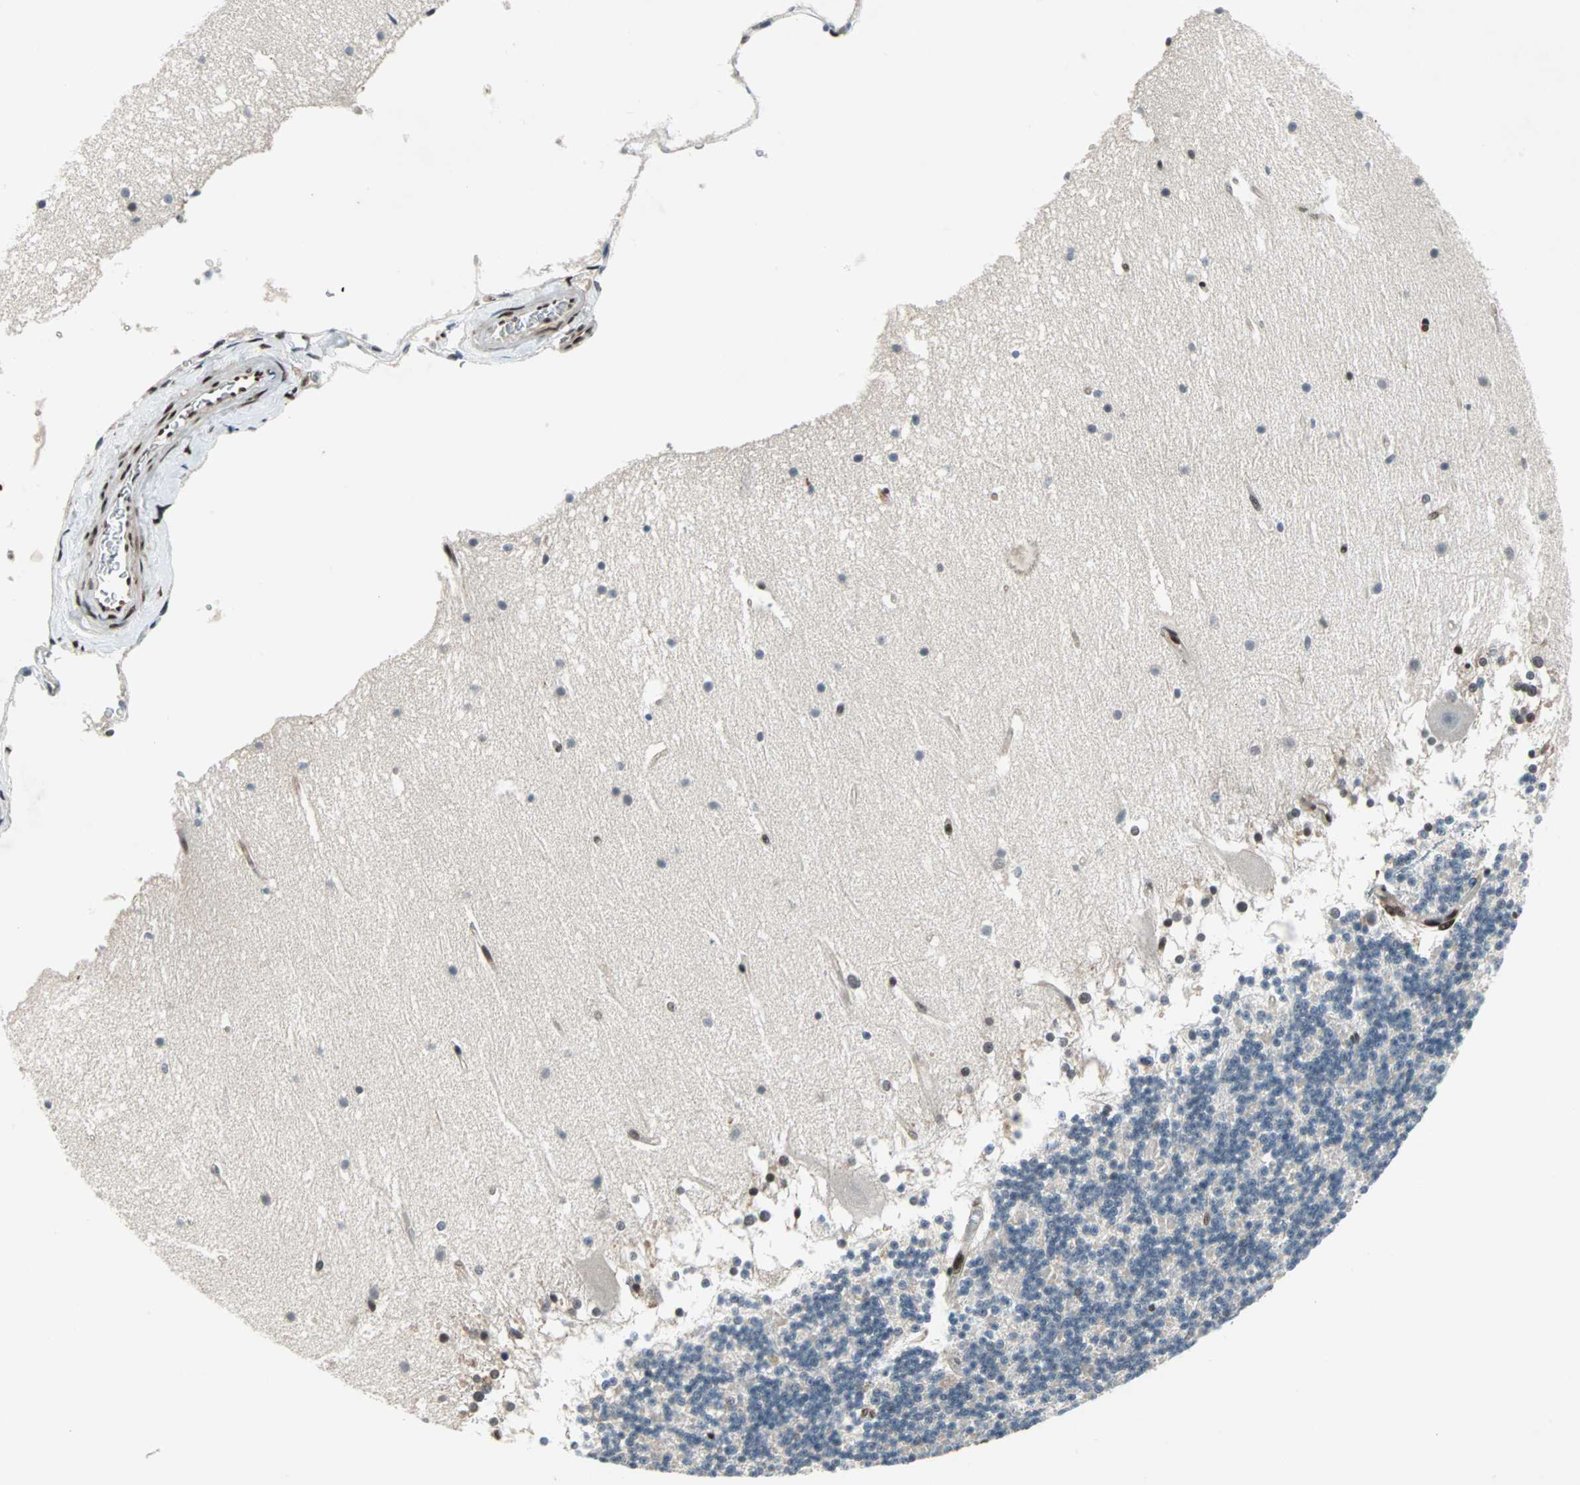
{"staining": {"intensity": "weak", "quantity": "25%-75%", "location": "cytoplasmic/membranous"}, "tissue": "cerebellum", "cell_type": "Cells in granular layer", "image_type": "normal", "snomed": [{"axis": "morphology", "description": "Normal tissue, NOS"}, {"axis": "topography", "description": "Cerebellum"}], "caption": "Cerebellum stained for a protein (brown) demonstrates weak cytoplasmic/membranous positive staining in approximately 25%-75% of cells in granular layer.", "gene": "WWTR1", "patient": {"sex": "female", "age": 19}}